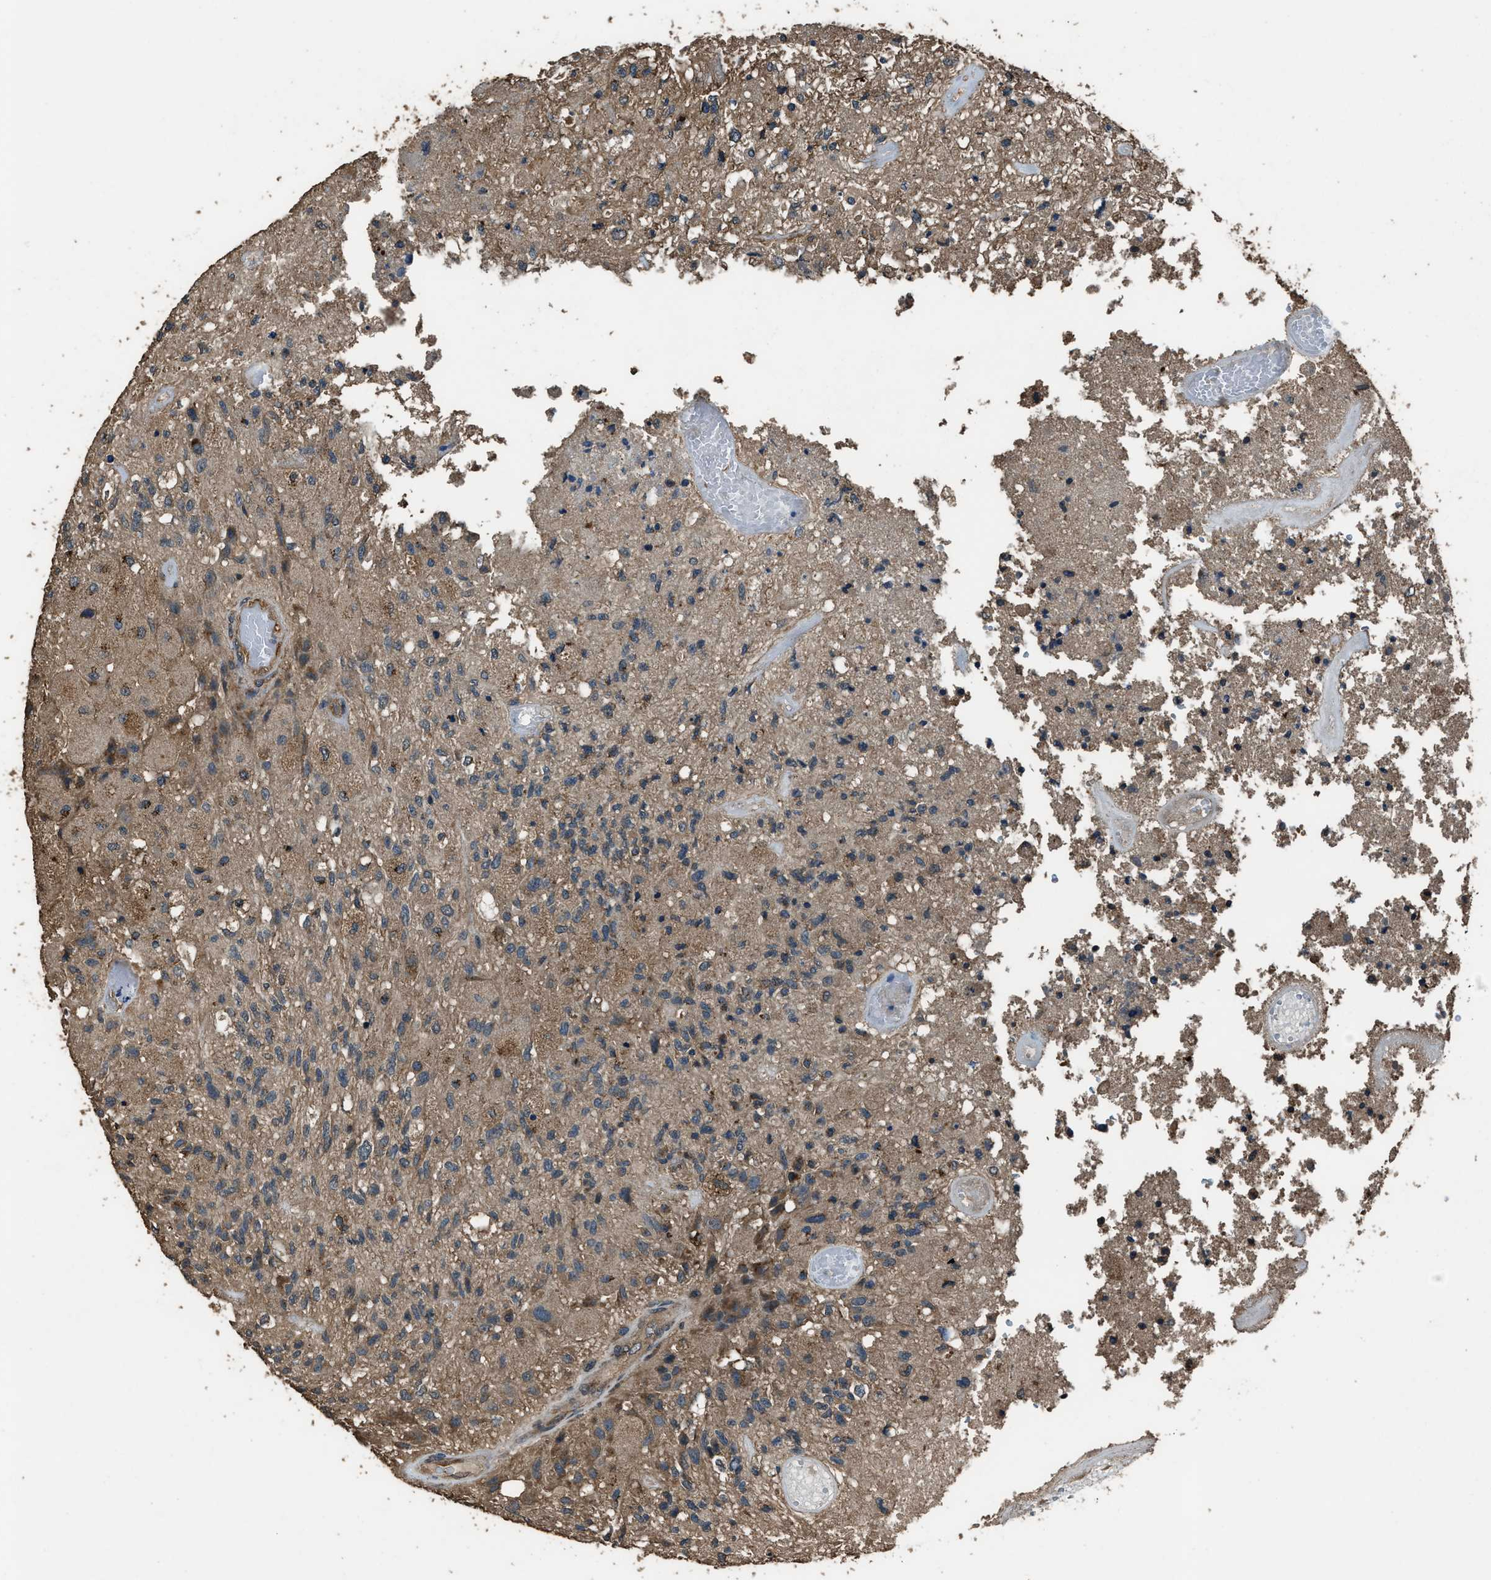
{"staining": {"intensity": "moderate", "quantity": "<25%", "location": "cytoplasmic/membranous"}, "tissue": "glioma", "cell_type": "Tumor cells", "image_type": "cancer", "snomed": [{"axis": "morphology", "description": "Normal tissue, NOS"}, {"axis": "morphology", "description": "Glioma, malignant, High grade"}, {"axis": "topography", "description": "Cerebral cortex"}], "caption": "Moderate cytoplasmic/membranous expression for a protein is seen in about <25% of tumor cells of malignant glioma (high-grade) using immunohistochemistry.", "gene": "SLC38A10", "patient": {"sex": "male", "age": 77}}